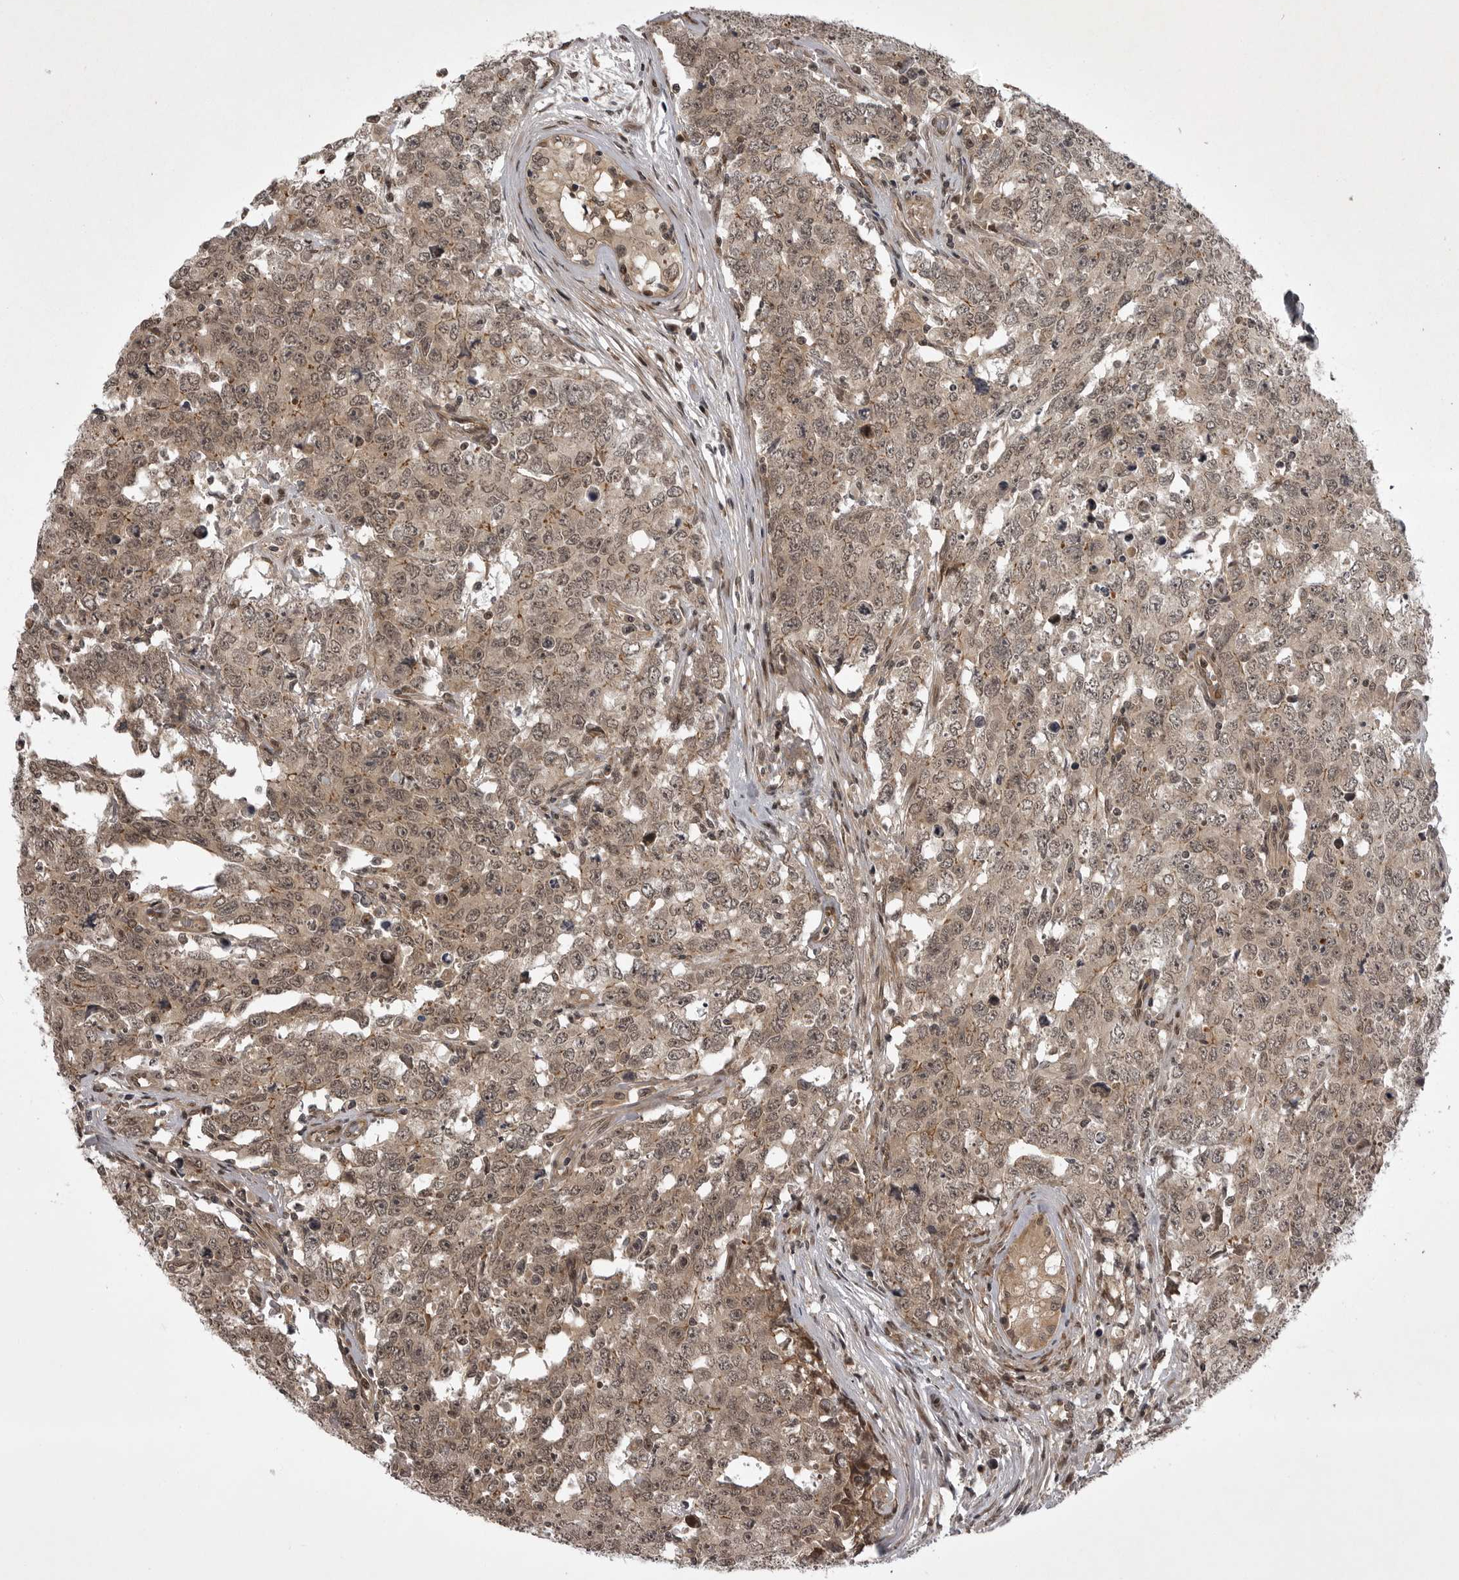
{"staining": {"intensity": "moderate", "quantity": ">75%", "location": "cytoplasmic/membranous,nuclear"}, "tissue": "testis cancer", "cell_type": "Tumor cells", "image_type": "cancer", "snomed": [{"axis": "morphology", "description": "Carcinoma, Embryonal, NOS"}, {"axis": "topography", "description": "Testis"}], "caption": "Approximately >75% of tumor cells in human testis cancer demonstrate moderate cytoplasmic/membranous and nuclear protein positivity as visualized by brown immunohistochemical staining.", "gene": "SNX16", "patient": {"sex": "male", "age": 28}}